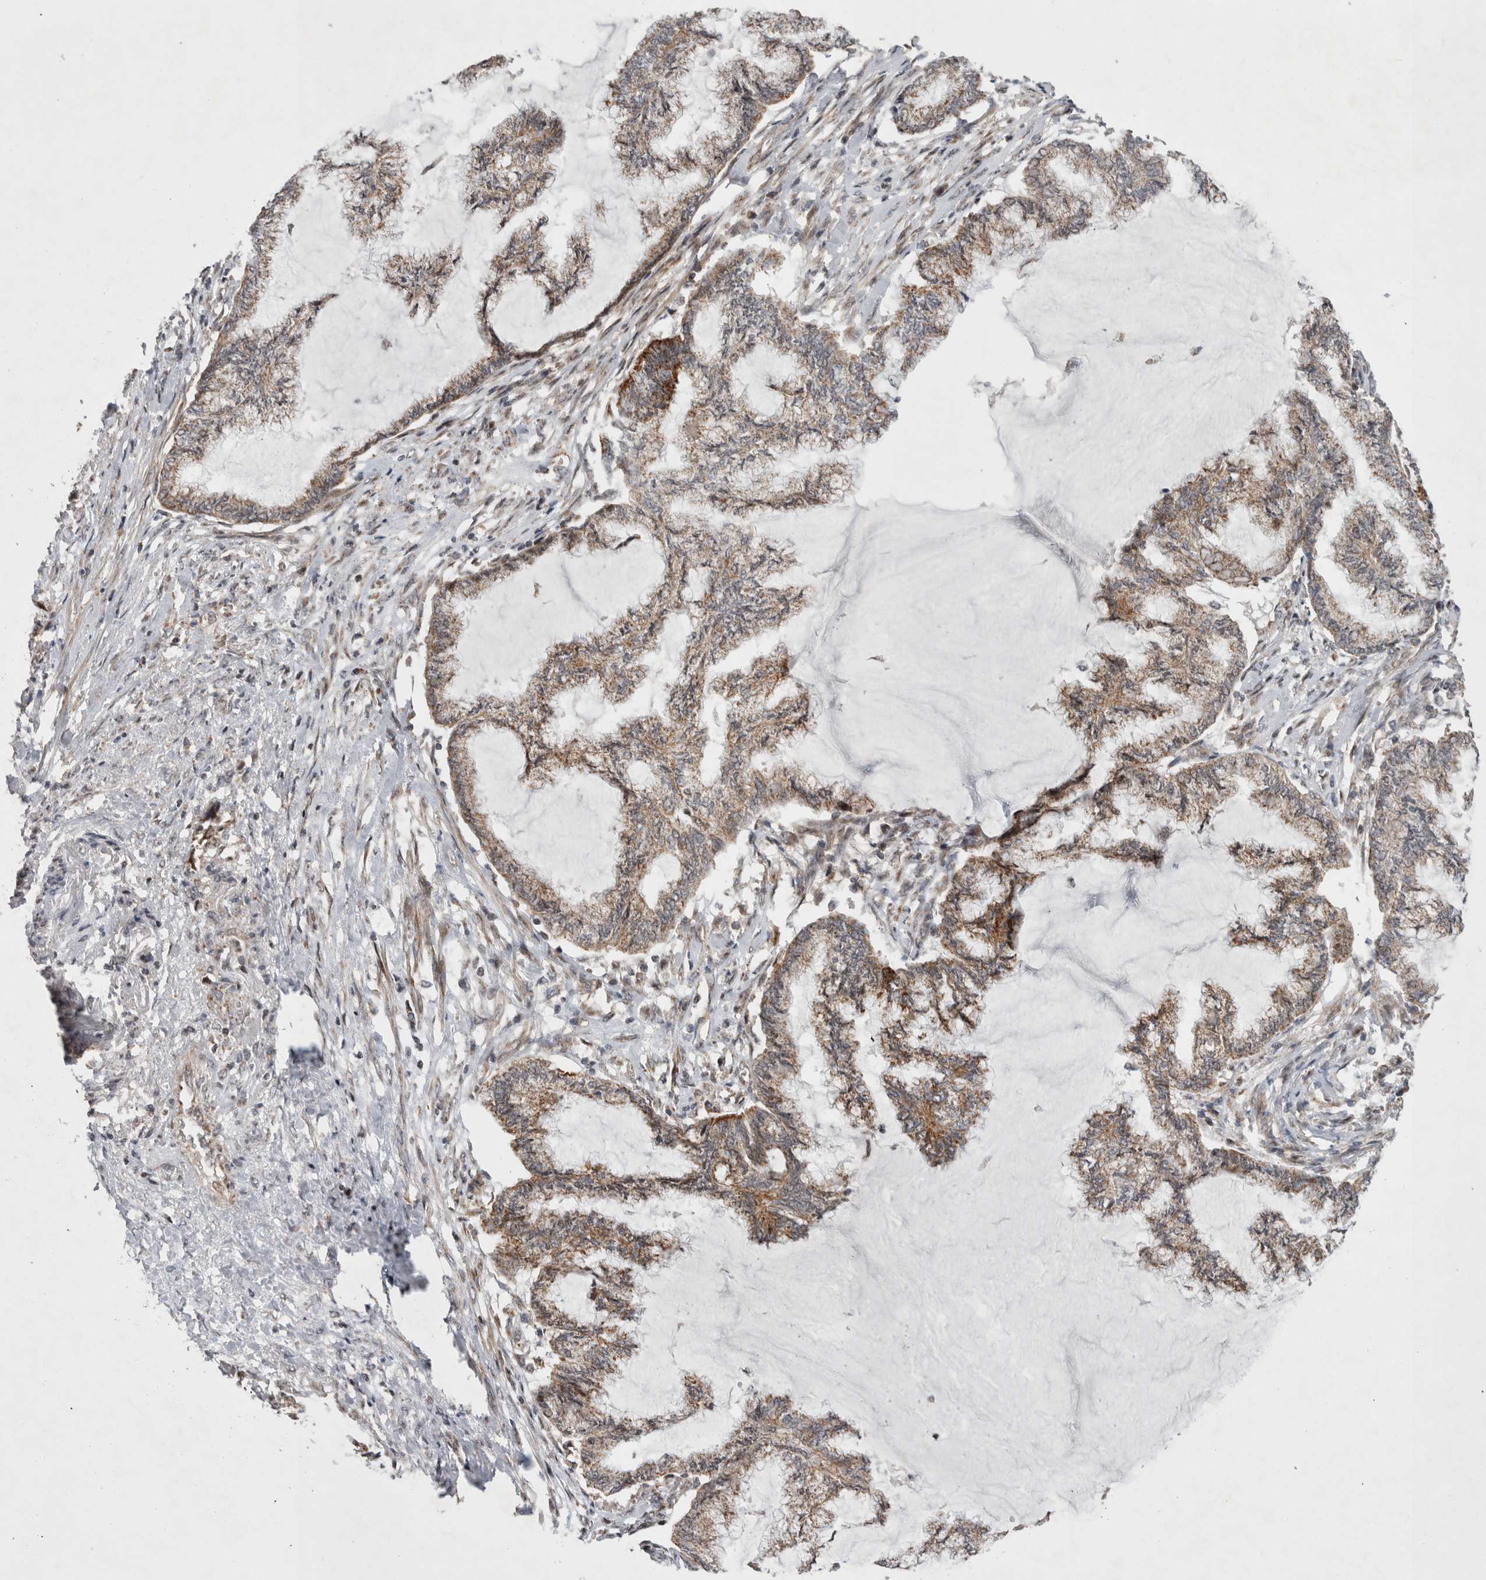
{"staining": {"intensity": "moderate", "quantity": ">75%", "location": "cytoplasmic/membranous"}, "tissue": "endometrial cancer", "cell_type": "Tumor cells", "image_type": "cancer", "snomed": [{"axis": "morphology", "description": "Adenocarcinoma, NOS"}, {"axis": "topography", "description": "Endometrium"}], "caption": "A medium amount of moderate cytoplasmic/membranous staining is present in about >75% of tumor cells in endometrial adenocarcinoma tissue.", "gene": "MRPL37", "patient": {"sex": "female", "age": 86}}